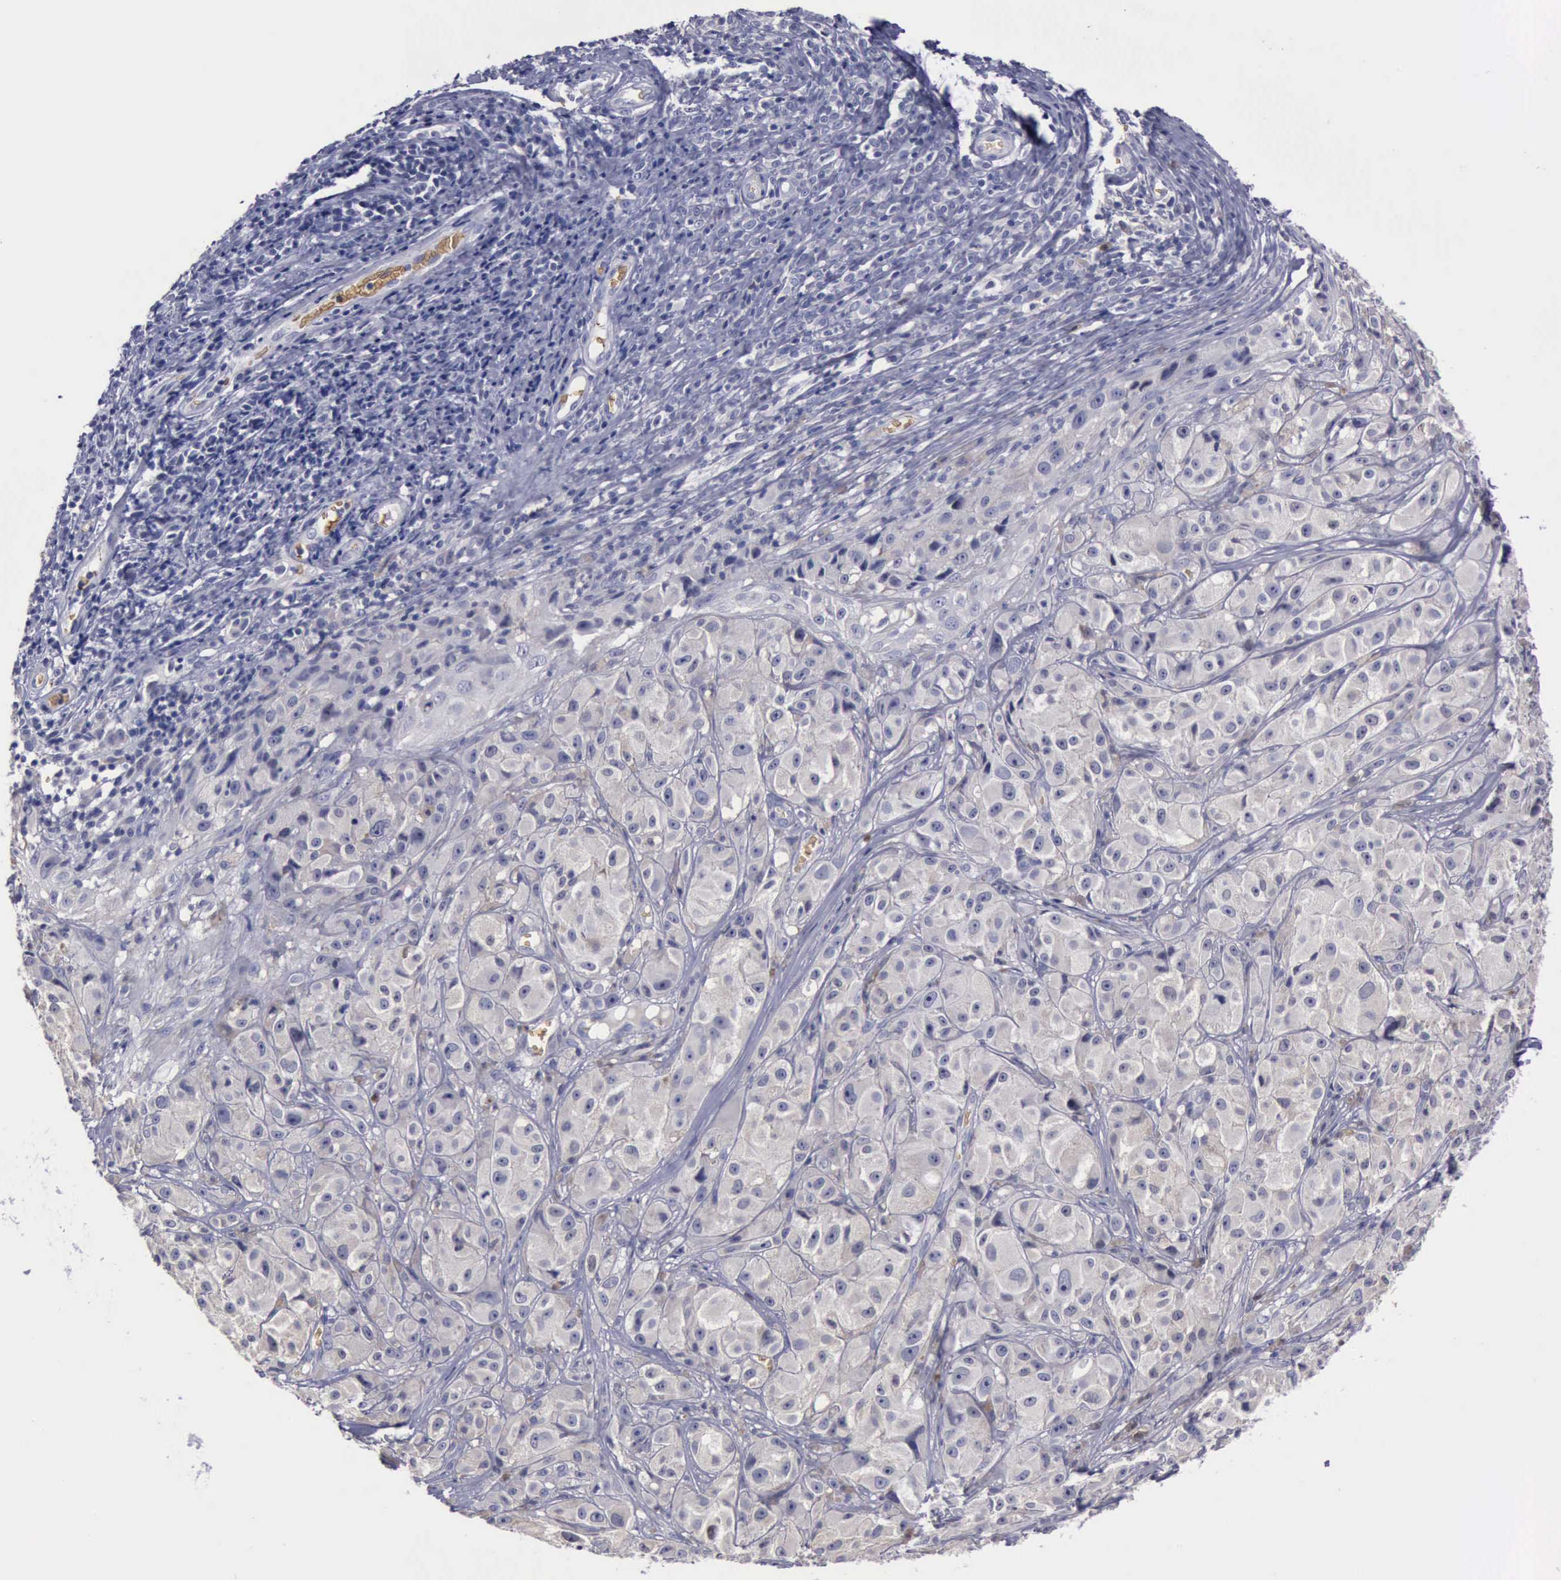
{"staining": {"intensity": "negative", "quantity": "none", "location": "none"}, "tissue": "melanoma", "cell_type": "Tumor cells", "image_type": "cancer", "snomed": [{"axis": "morphology", "description": "Malignant melanoma, NOS"}, {"axis": "topography", "description": "Skin"}], "caption": "Tumor cells show no significant positivity in melanoma.", "gene": "CEP128", "patient": {"sex": "male", "age": 56}}